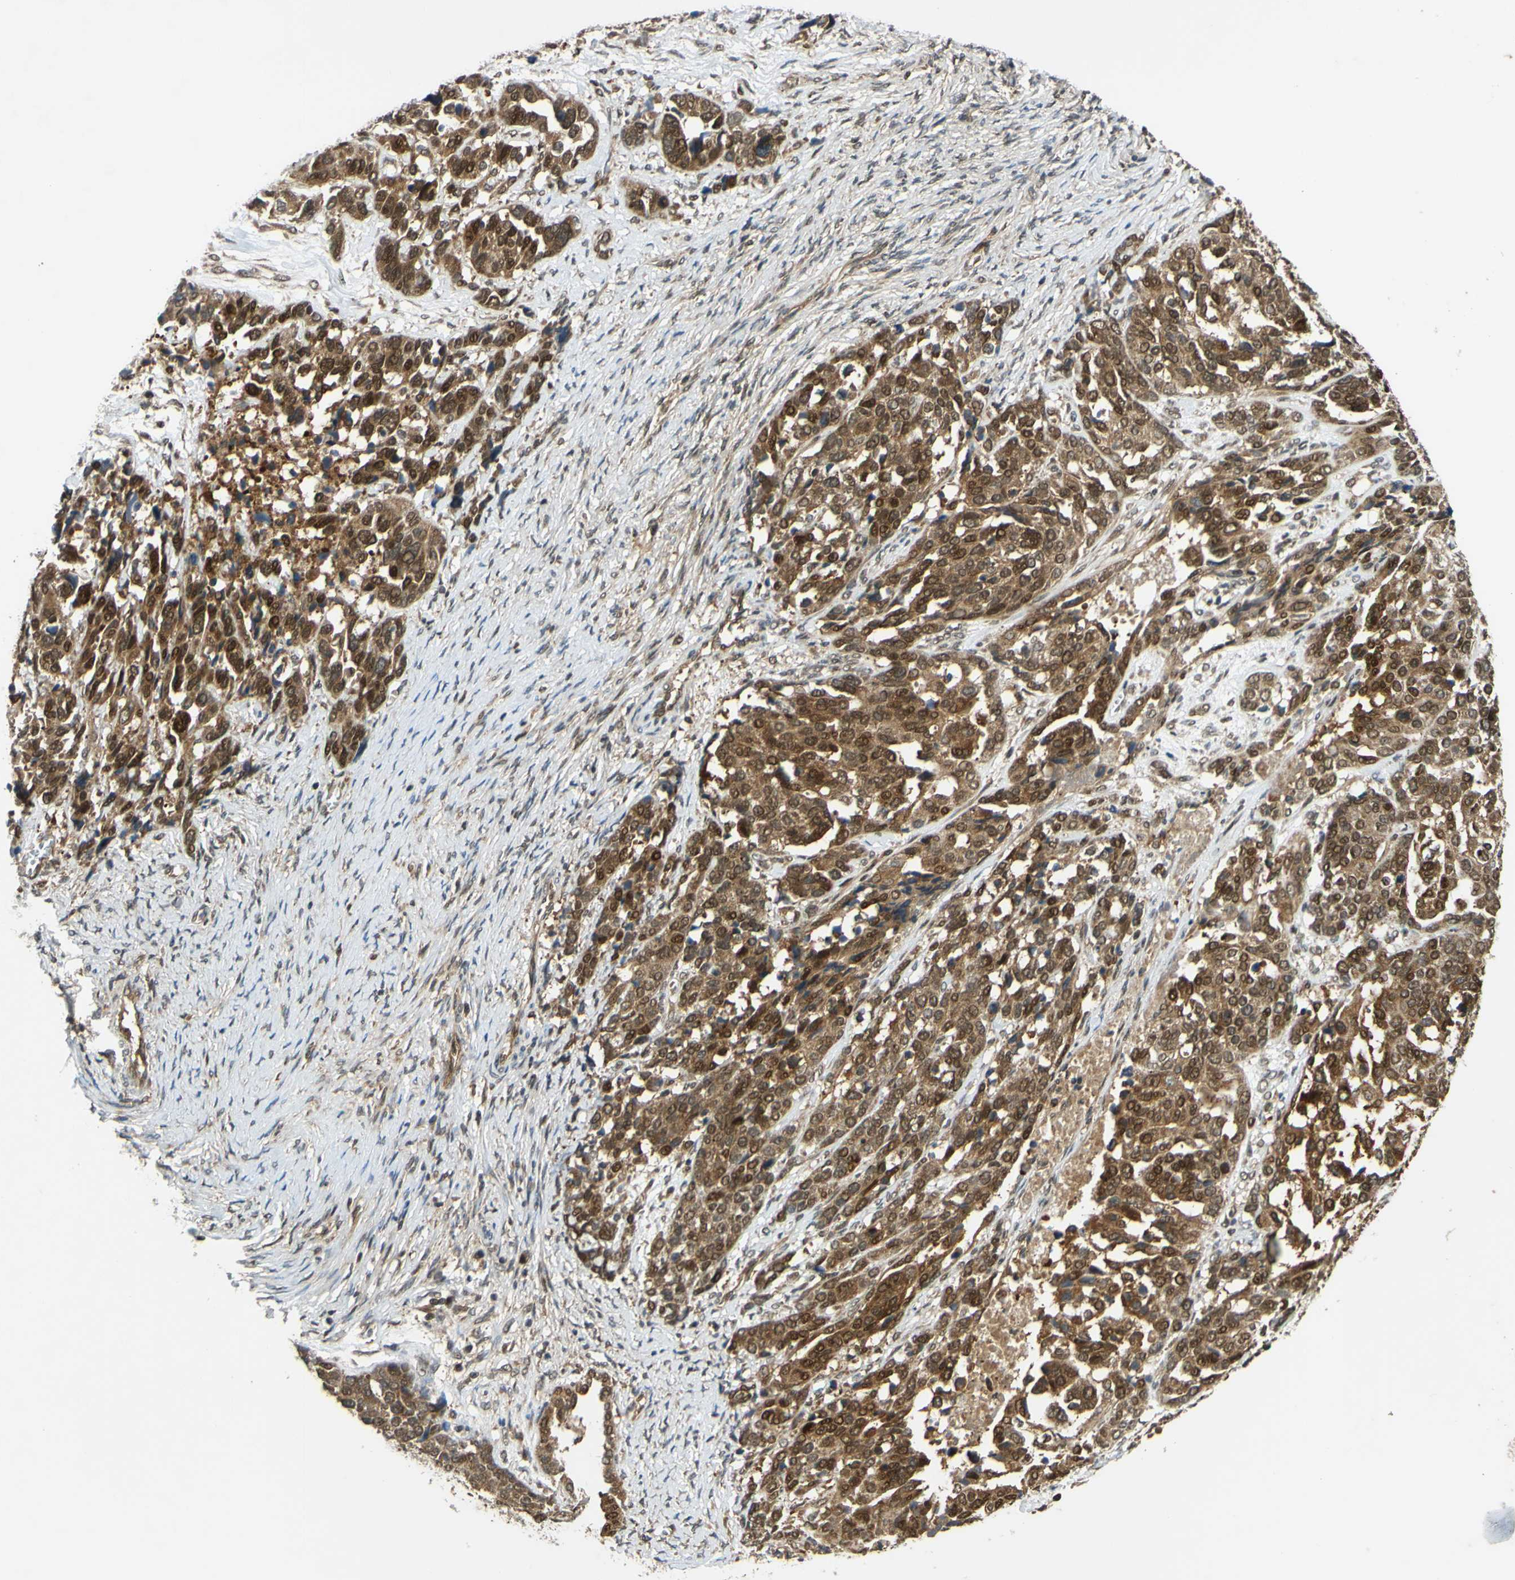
{"staining": {"intensity": "moderate", "quantity": ">75%", "location": "cytoplasmic/membranous,nuclear"}, "tissue": "ovarian cancer", "cell_type": "Tumor cells", "image_type": "cancer", "snomed": [{"axis": "morphology", "description": "Cystadenocarcinoma, serous, NOS"}, {"axis": "topography", "description": "Ovary"}], "caption": "Ovarian cancer tissue exhibits moderate cytoplasmic/membranous and nuclear staining in about >75% of tumor cells", "gene": "ABCC8", "patient": {"sex": "female", "age": 44}}